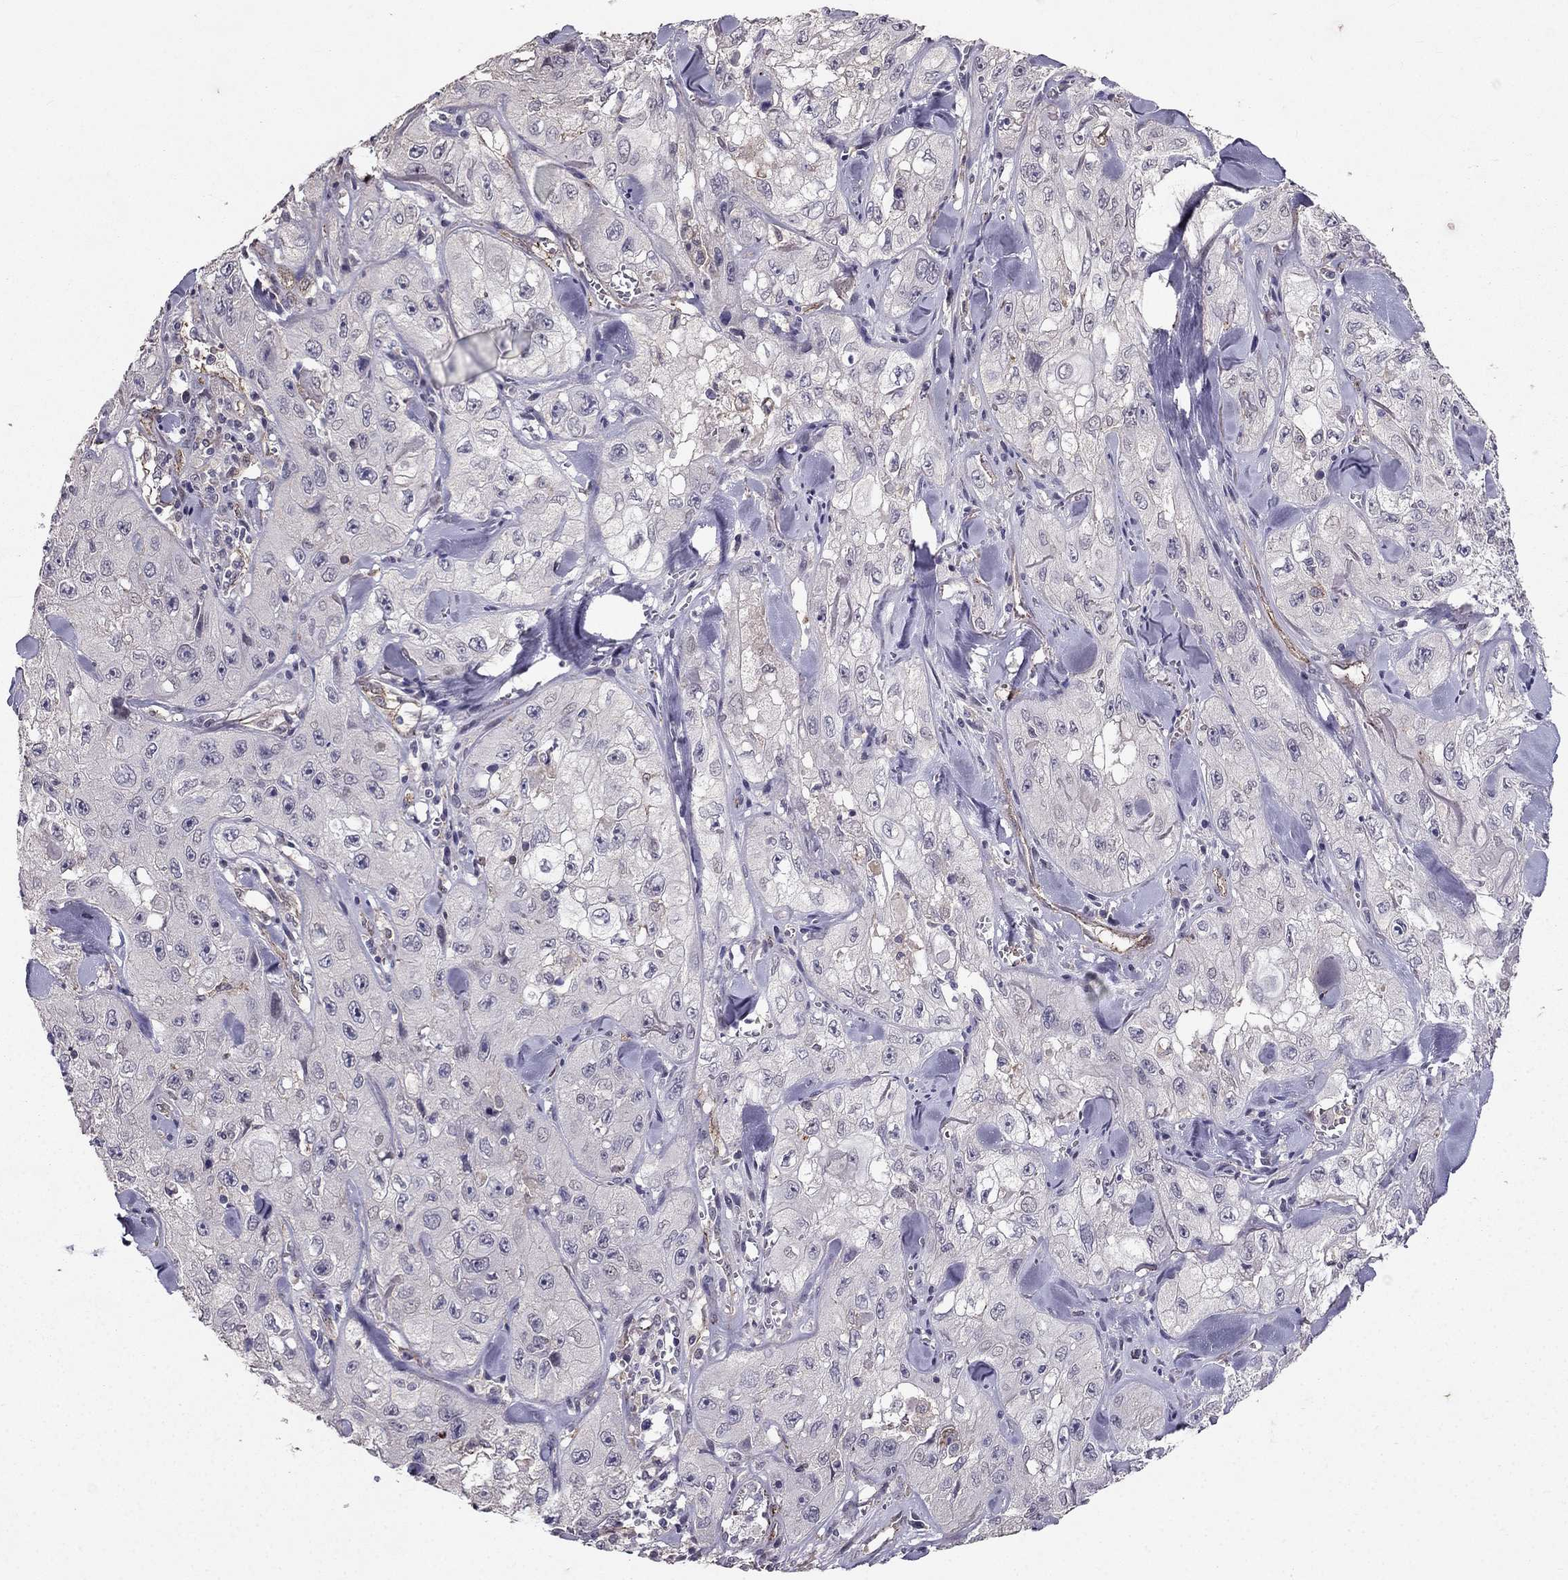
{"staining": {"intensity": "negative", "quantity": "none", "location": "none"}, "tissue": "skin cancer", "cell_type": "Tumor cells", "image_type": "cancer", "snomed": [{"axis": "morphology", "description": "Squamous cell carcinoma, NOS"}, {"axis": "topography", "description": "Skin"}, {"axis": "topography", "description": "Subcutis"}], "caption": "The IHC photomicrograph has no significant staining in tumor cells of skin squamous cell carcinoma tissue.", "gene": "RASIP1", "patient": {"sex": "male", "age": 73}}